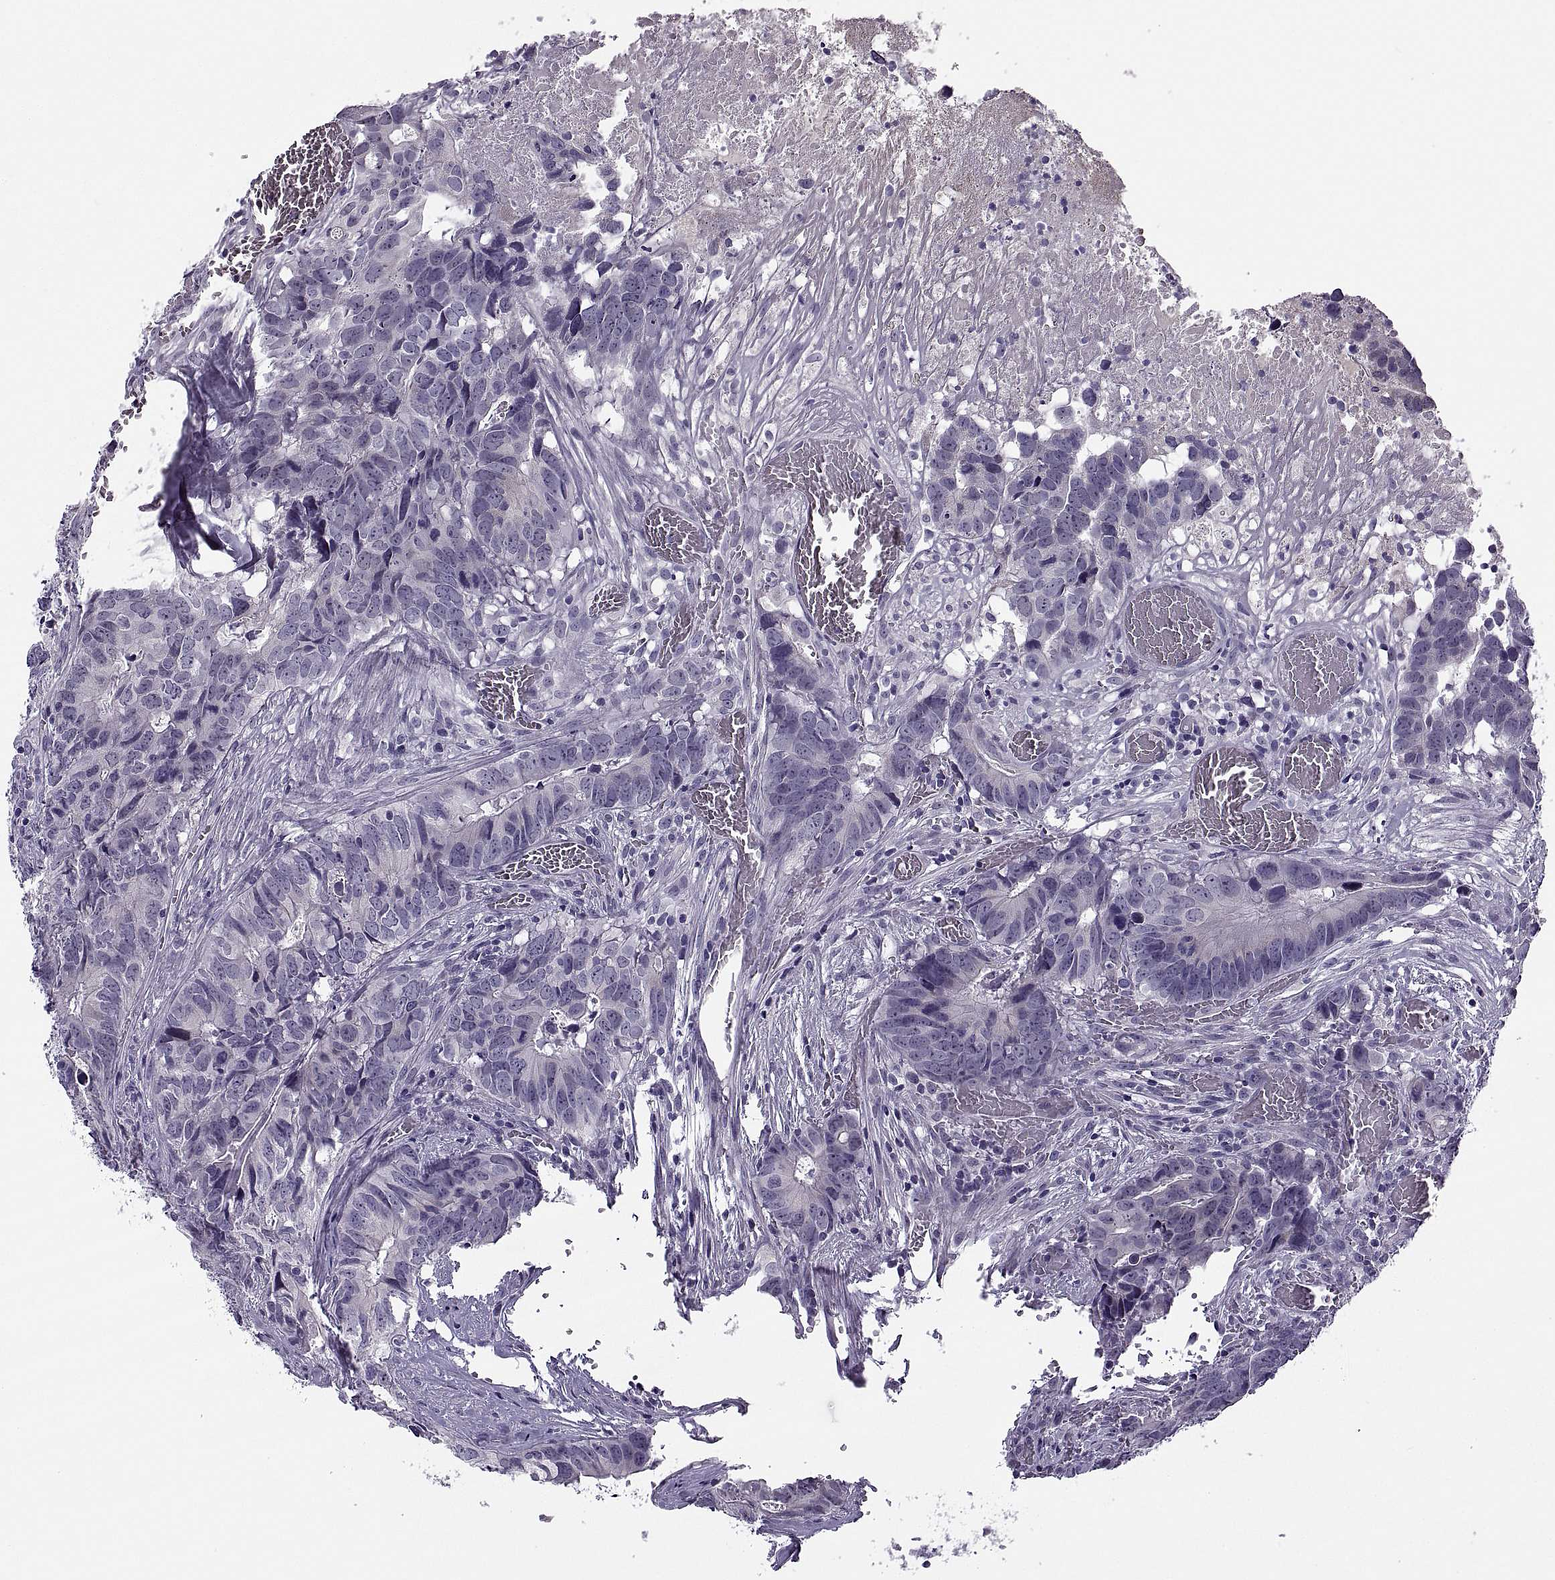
{"staining": {"intensity": "negative", "quantity": "none", "location": "none"}, "tissue": "colorectal cancer", "cell_type": "Tumor cells", "image_type": "cancer", "snomed": [{"axis": "morphology", "description": "Adenocarcinoma, NOS"}, {"axis": "topography", "description": "Colon"}], "caption": "Tumor cells show no significant protein positivity in colorectal adenocarcinoma.", "gene": "MAGEB1", "patient": {"sex": "female", "age": 82}}